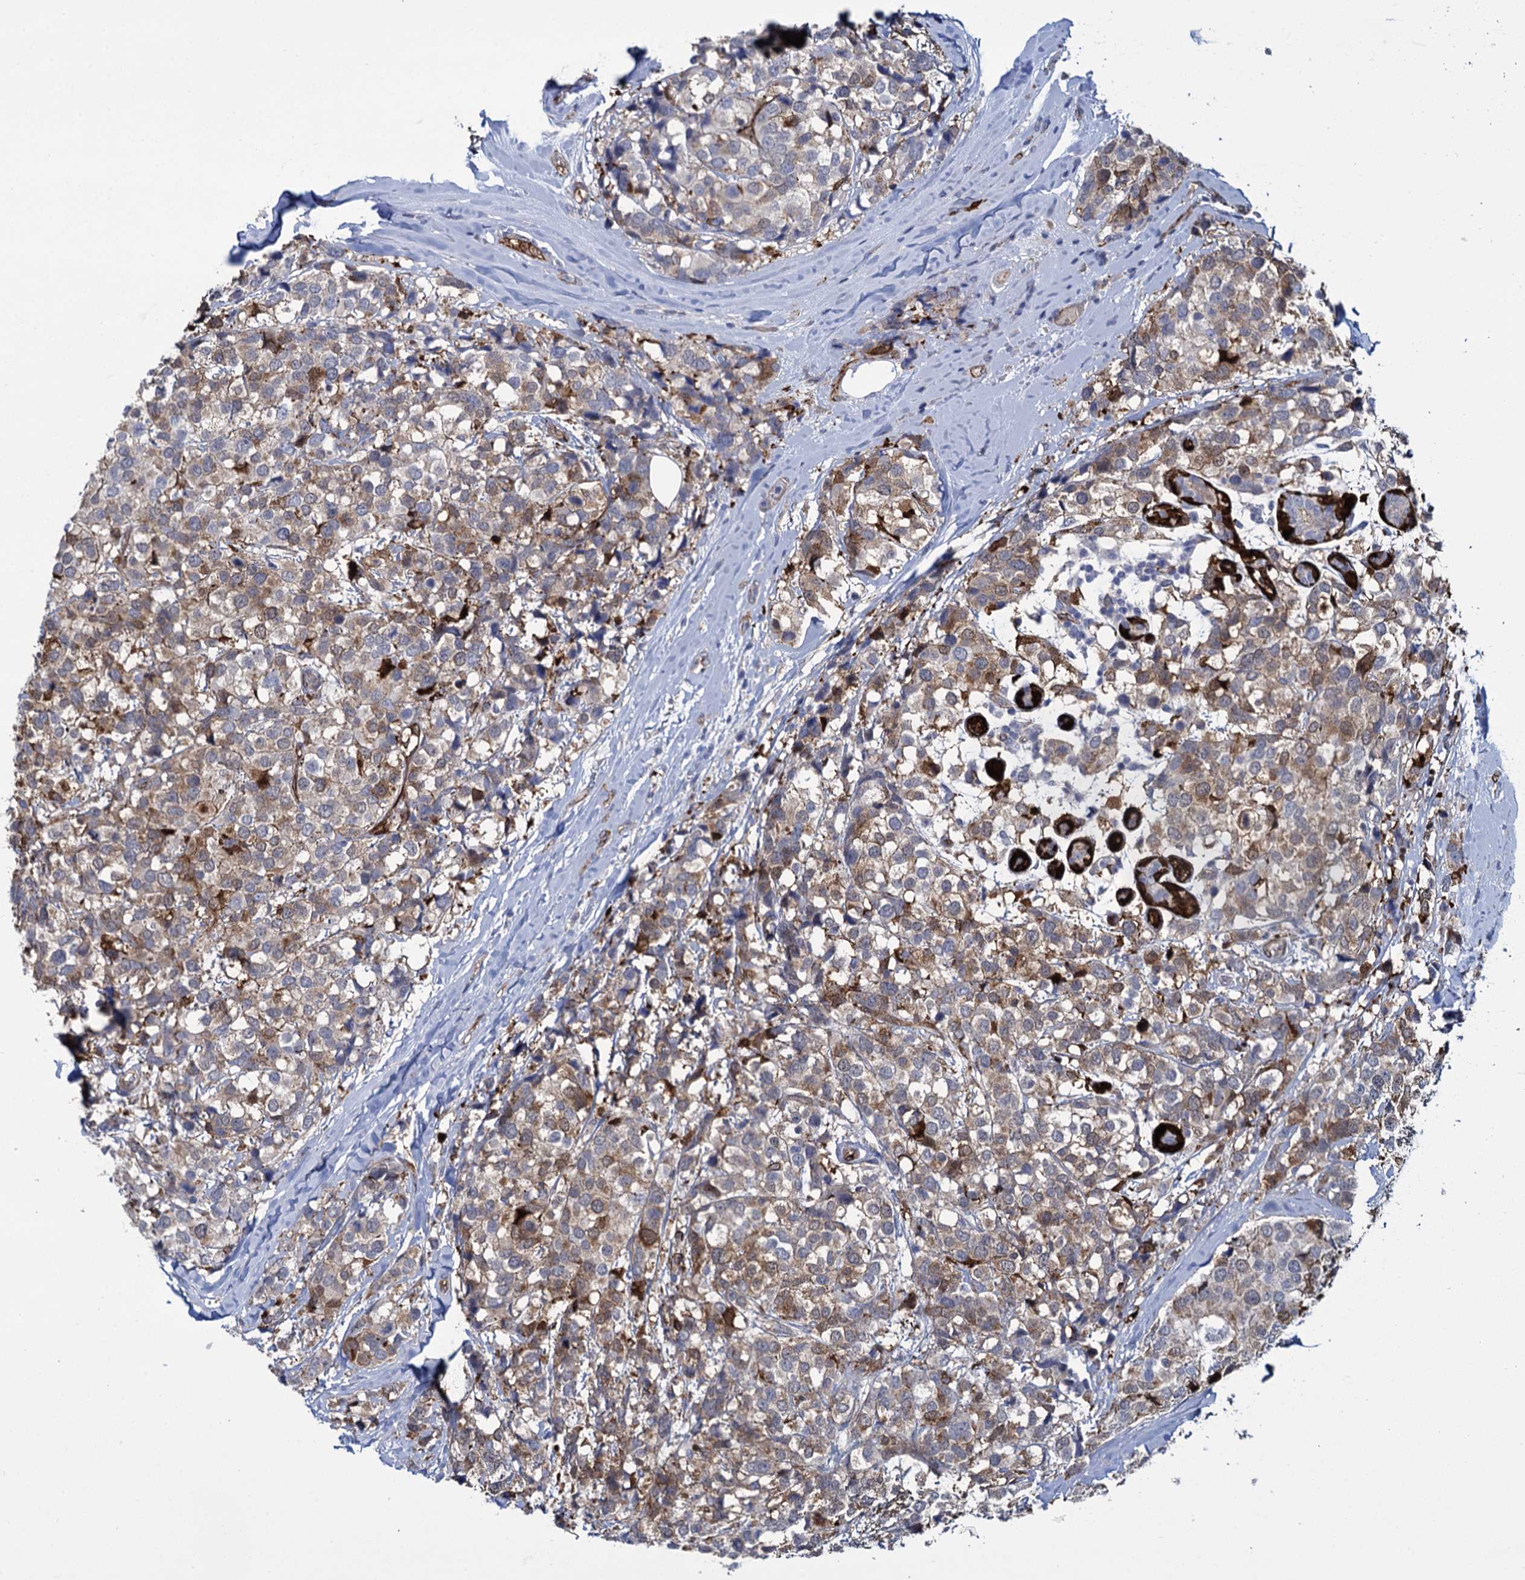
{"staining": {"intensity": "moderate", "quantity": ">75%", "location": "cytoplasmic/membranous"}, "tissue": "breast cancer", "cell_type": "Tumor cells", "image_type": "cancer", "snomed": [{"axis": "morphology", "description": "Lobular carcinoma"}, {"axis": "topography", "description": "Breast"}], "caption": "Lobular carcinoma (breast) stained with a brown dye shows moderate cytoplasmic/membranous positive expression in approximately >75% of tumor cells.", "gene": "SNCG", "patient": {"sex": "female", "age": 59}}